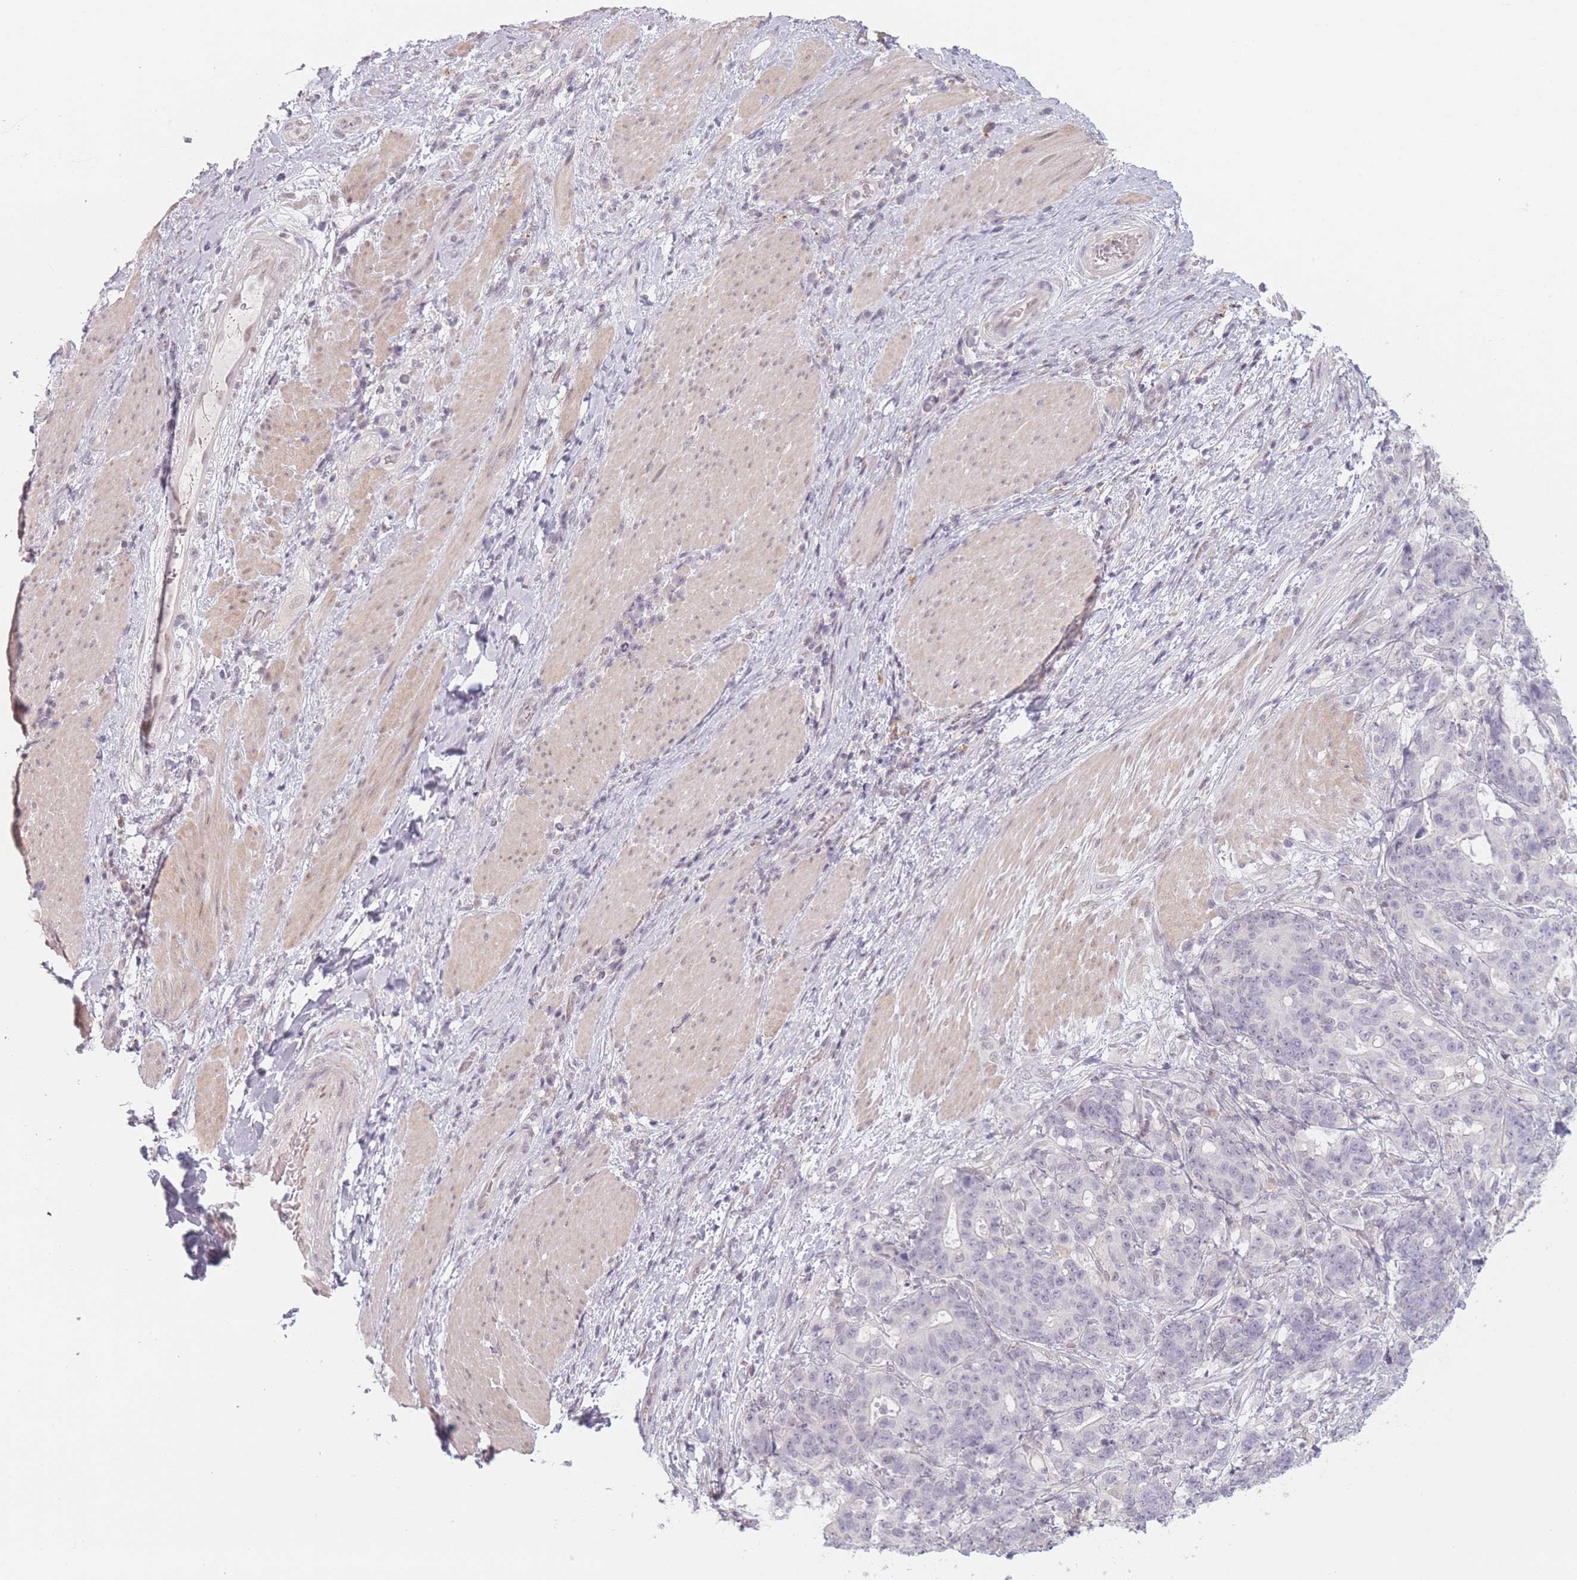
{"staining": {"intensity": "negative", "quantity": "none", "location": "none"}, "tissue": "stomach cancer", "cell_type": "Tumor cells", "image_type": "cancer", "snomed": [{"axis": "morphology", "description": "Normal tissue, NOS"}, {"axis": "morphology", "description": "Adenocarcinoma, NOS"}, {"axis": "topography", "description": "Stomach"}], "caption": "IHC micrograph of neoplastic tissue: stomach adenocarcinoma stained with DAB (3,3'-diaminobenzidine) reveals no significant protein staining in tumor cells.", "gene": "OR10C1", "patient": {"sex": "female", "age": 64}}